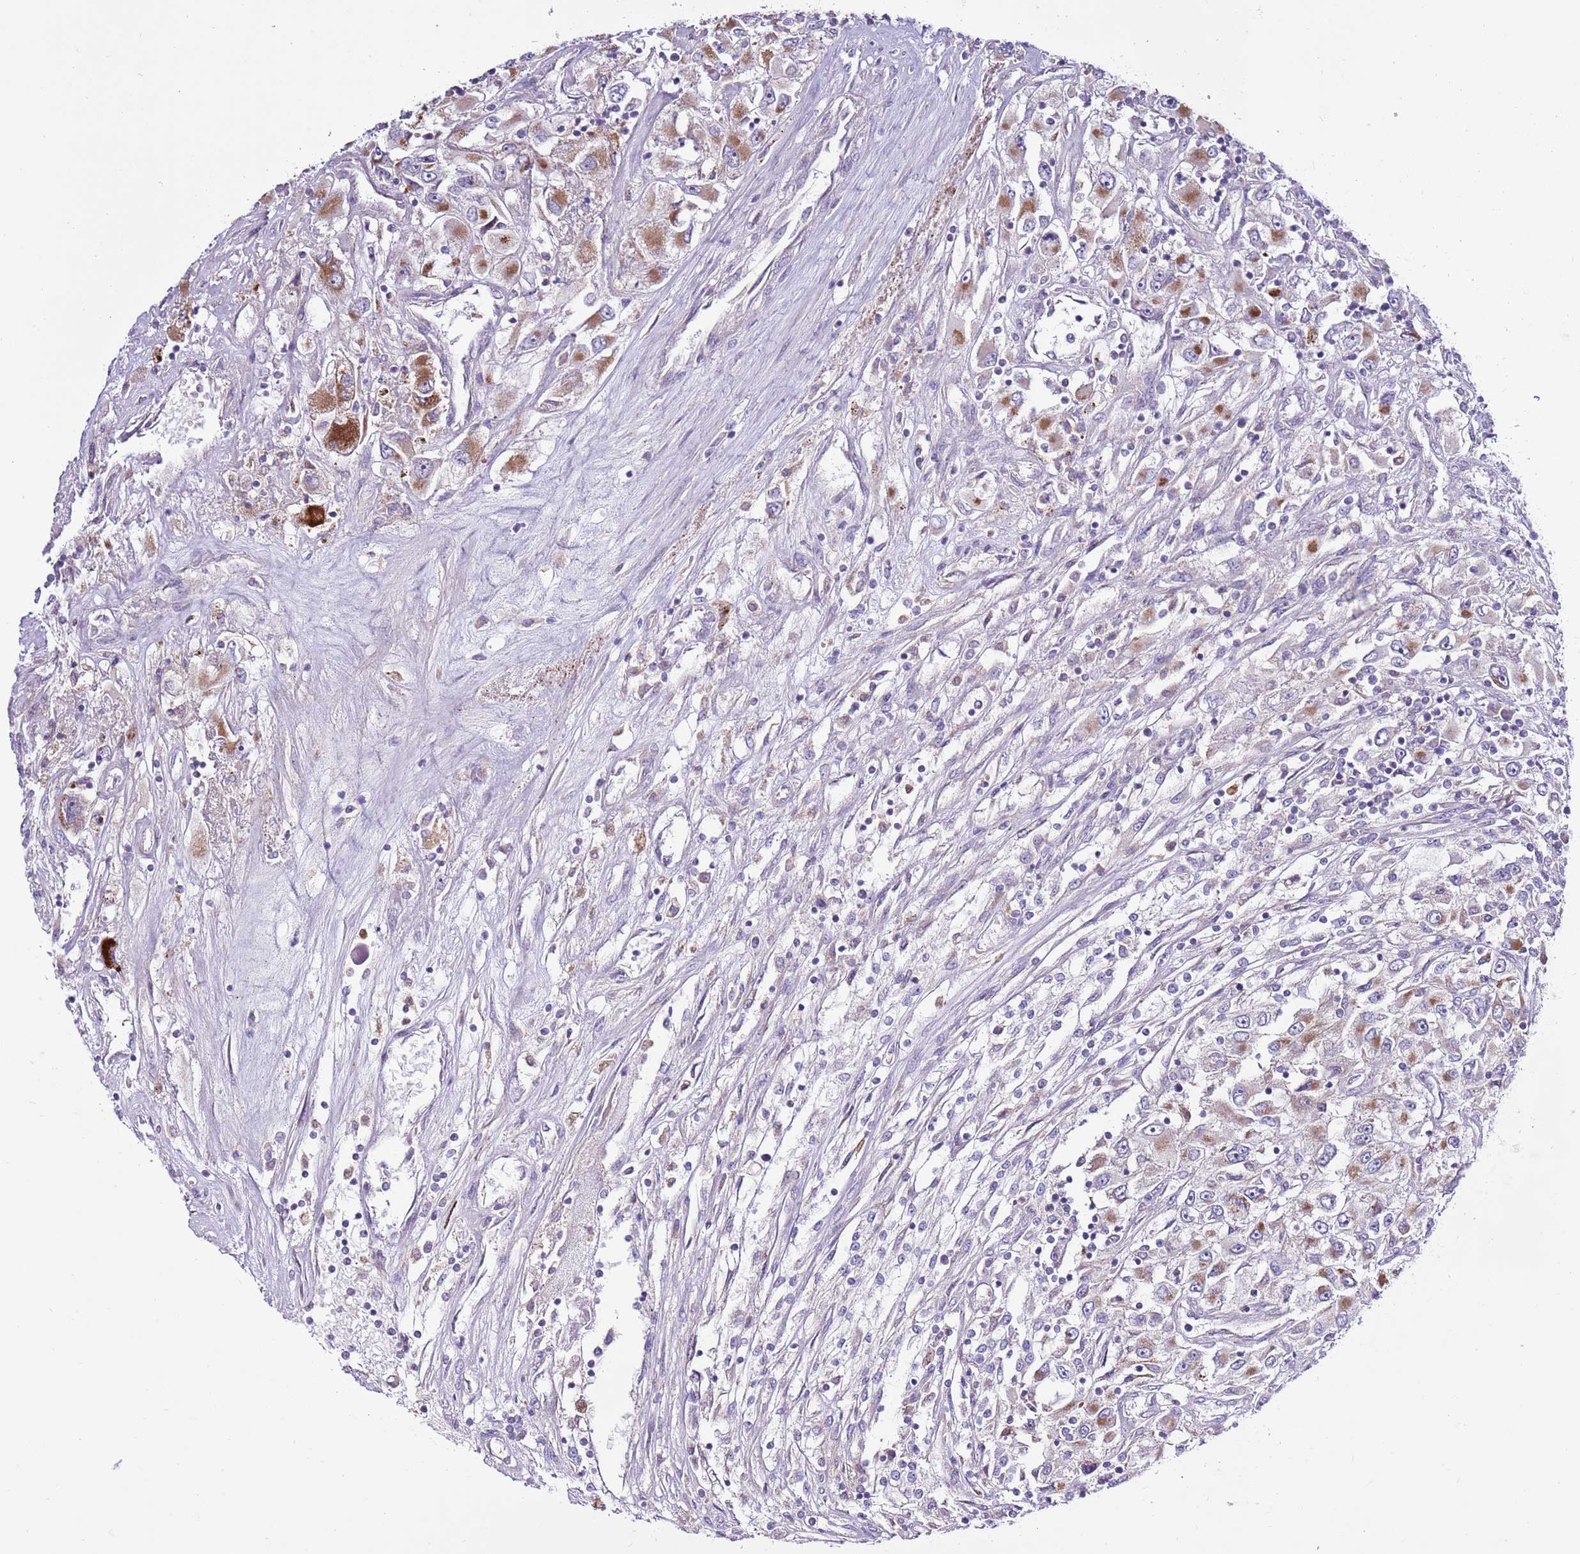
{"staining": {"intensity": "moderate", "quantity": "25%-75%", "location": "cytoplasmic/membranous"}, "tissue": "renal cancer", "cell_type": "Tumor cells", "image_type": "cancer", "snomed": [{"axis": "morphology", "description": "Adenocarcinoma, NOS"}, {"axis": "topography", "description": "Kidney"}], "caption": "Renal cancer (adenocarcinoma) stained with IHC shows moderate cytoplasmic/membranous expression in about 25%-75% of tumor cells.", "gene": "SMG1", "patient": {"sex": "female", "age": 52}}